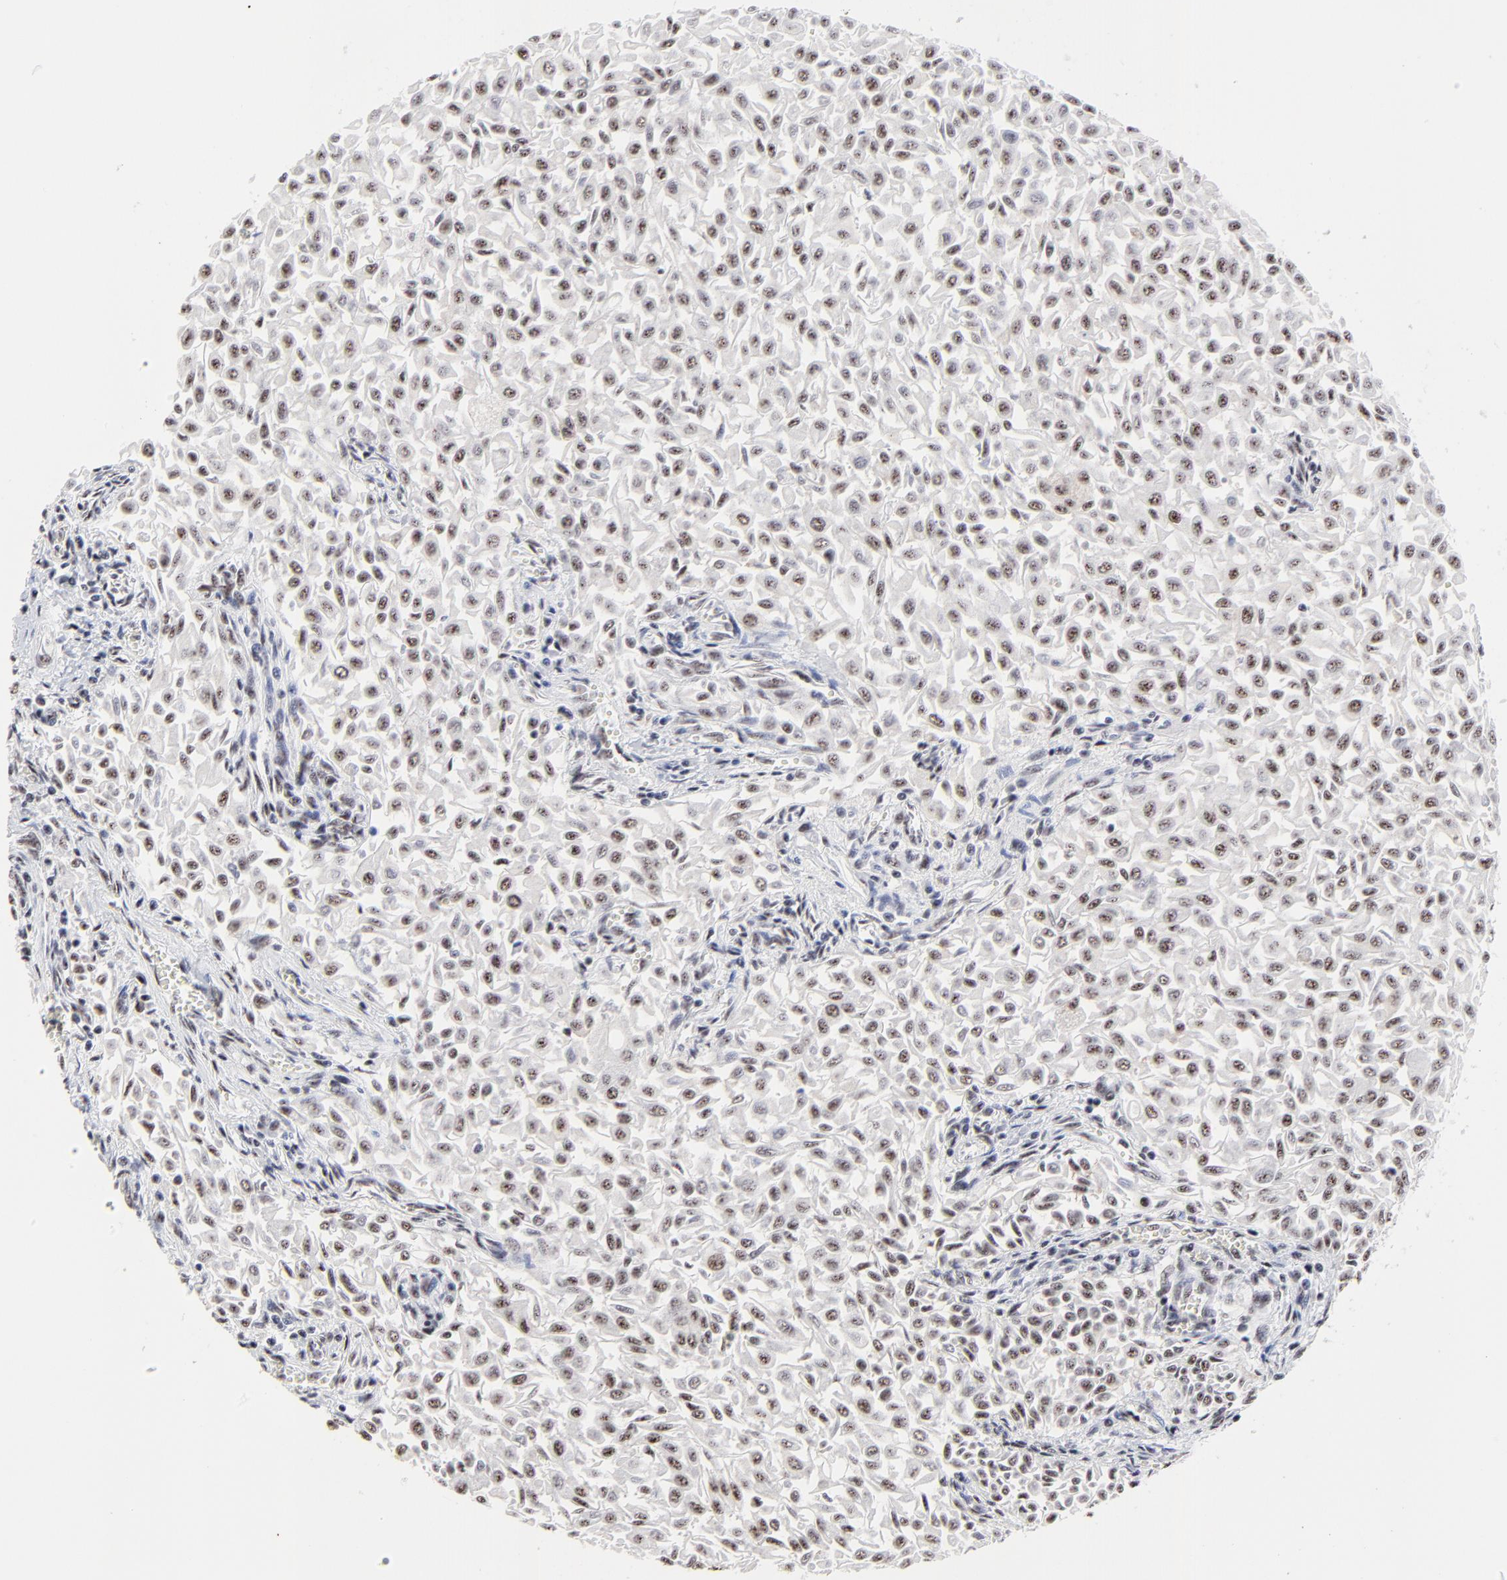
{"staining": {"intensity": "weak", "quantity": ">75%", "location": "nuclear"}, "tissue": "urothelial cancer", "cell_type": "Tumor cells", "image_type": "cancer", "snomed": [{"axis": "morphology", "description": "Urothelial carcinoma, Low grade"}, {"axis": "topography", "description": "Urinary bladder"}], "caption": "Urothelial cancer tissue displays weak nuclear staining in about >75% of tumor cells, visualized by immunohistochemistry. (DAB (3,3'-diaminobenzidine) IHC, brown staining for protein, blue staining for nuclei).", "gene": "MBD4", "patient": {"sex": "male", "age": 64}}